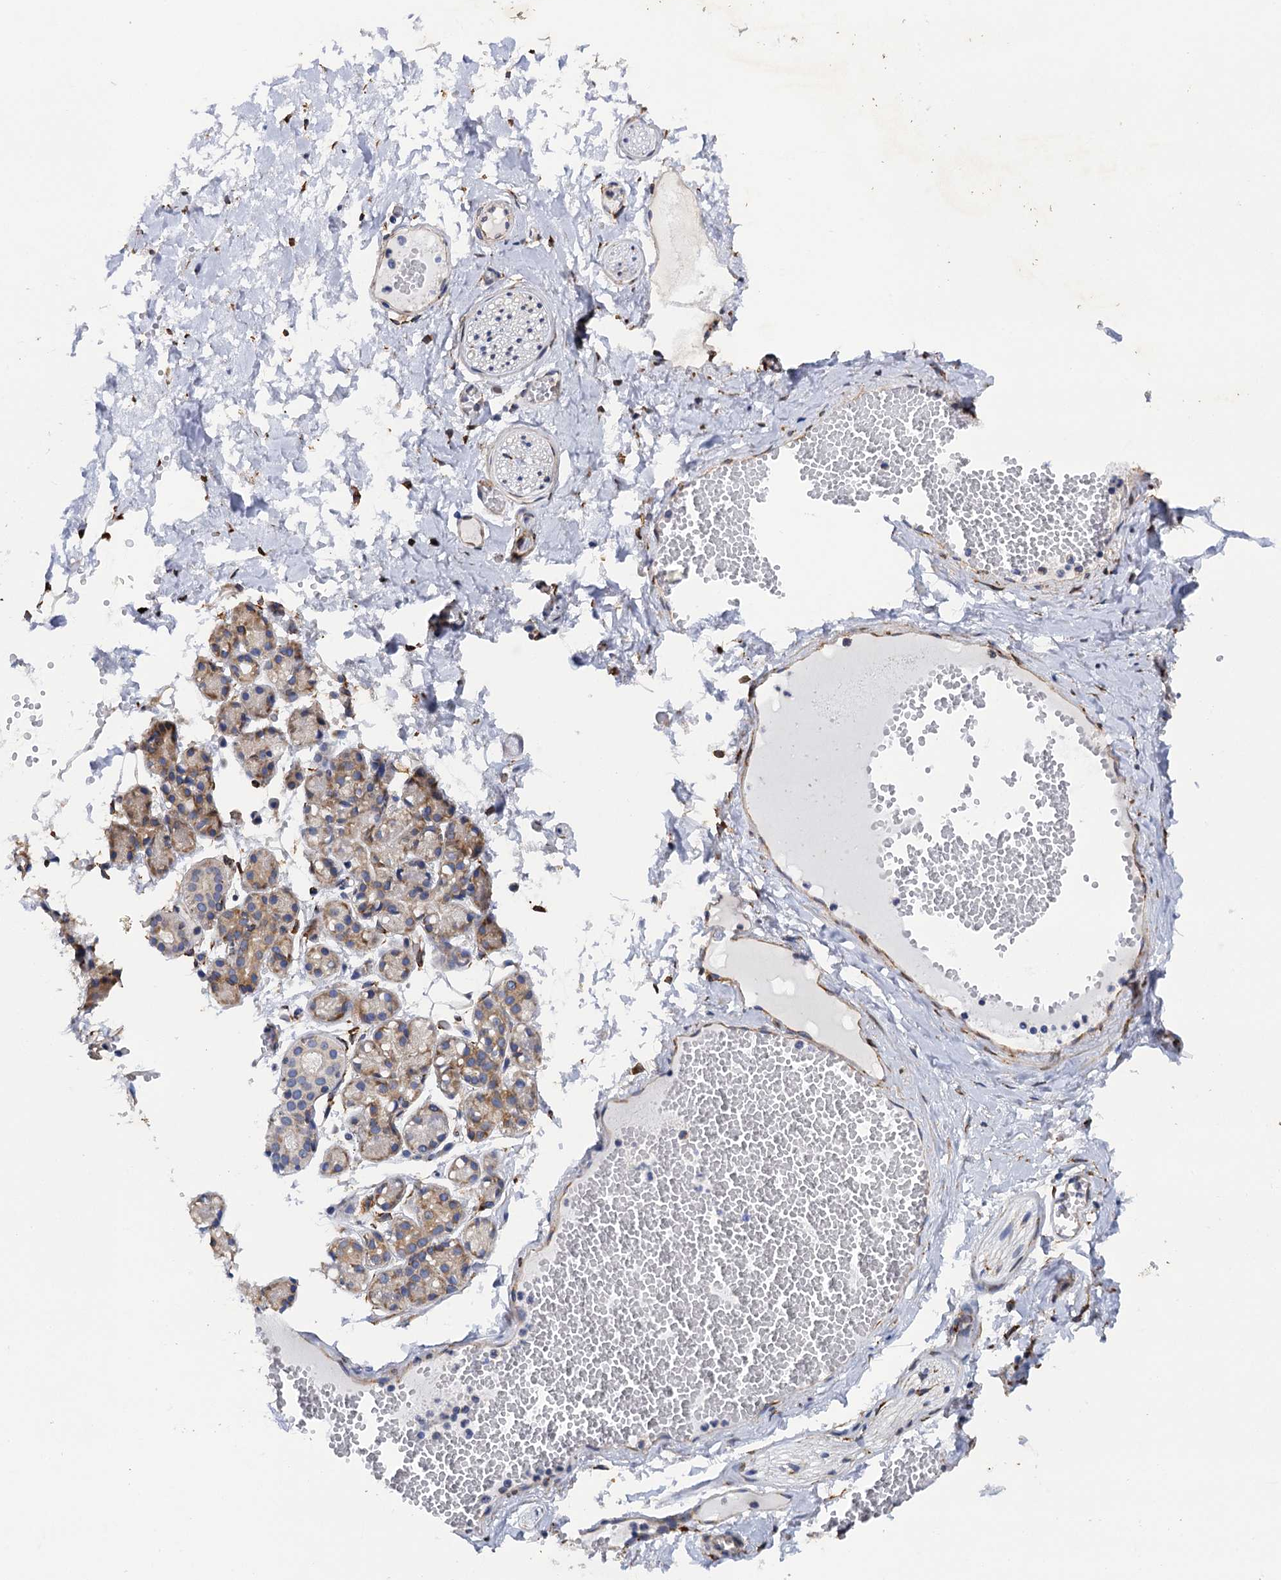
{"staining": {"intensity": "moderate", "quantity": "<25%", "location": "cytoplasmic/membranous"}, "tissue": "salivary gland", "cell_type": "Glandular cells", "image_type": "normal", "snomed": [{"axis": "morphology", "description": "Normal tissue, NOS"}, {"axis": "topography", "description": "Salivary gland"}], "caption": "Immunohistochemistry (IHC) of normal salivary gland exhibits low levels of moderate cytoplasmic/membranous staining in about <25% of glandular cells.", "gene": "POGLUT3", "patient": {"sex": "male", "age": 63}}